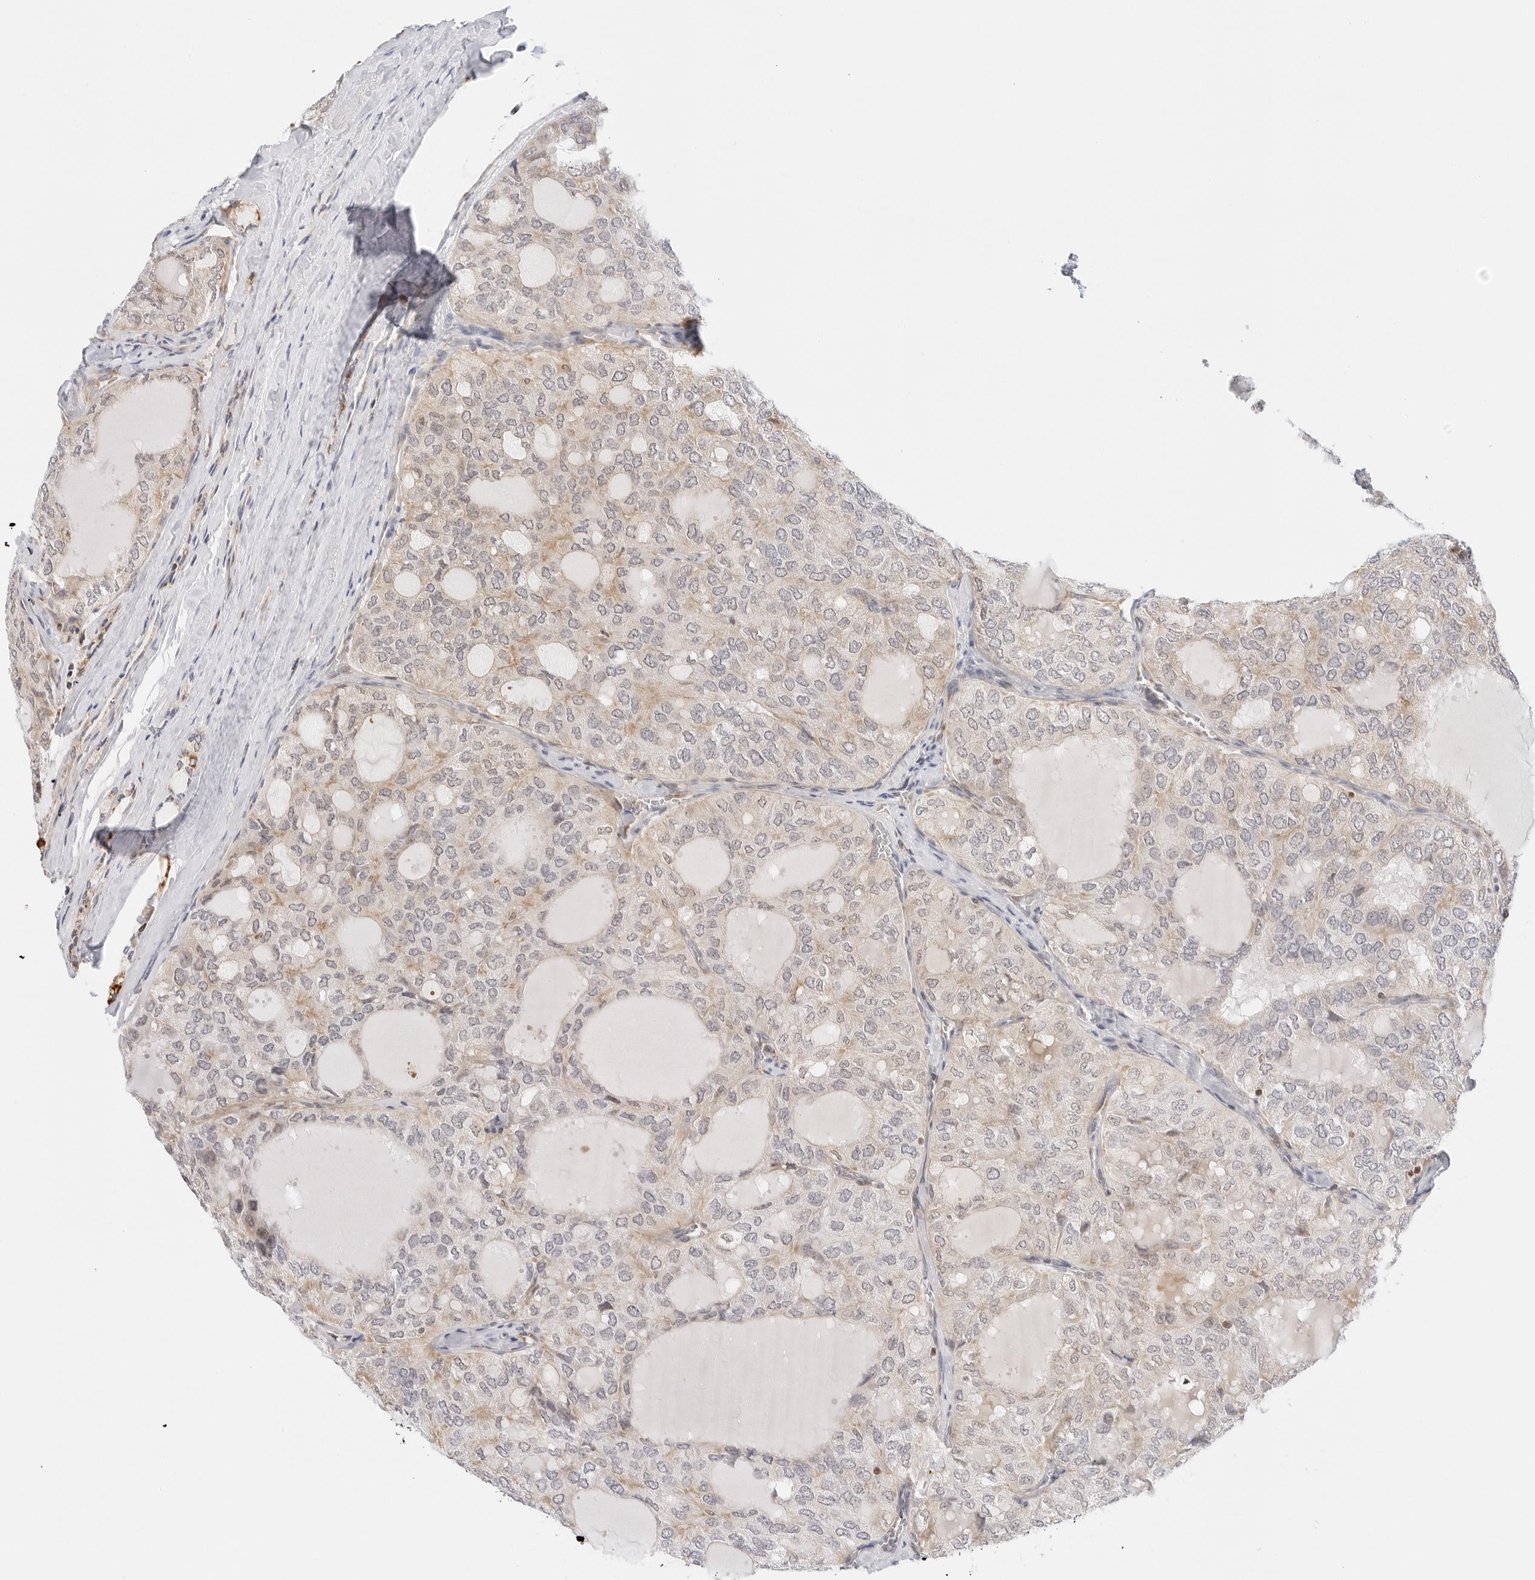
{"staining": {"intensity": "weak", "quantity": "<25%", "location": "cytoplasmic/membranous"}, "tissue": "thyroid cancer", "cell_type": "Tumor cells", "image_type": "cancer", "snomed": [{"axis": "morphology", "description": "Follicular adenoma carcinoma, NOS"}, {"axis": "topography", "description": "Thyroid gland"}], "caption": "Thyroid follicular adenoma carcinoma was stained to show a protein in brown. There is no significant staining in tumor cells. (DAB (3,3'-diaminobenzidine) IHC visualized using brightfield microscopy, high magnification).", "gene": "GORAB", "patient": {"sex": "male", "age": 75}}